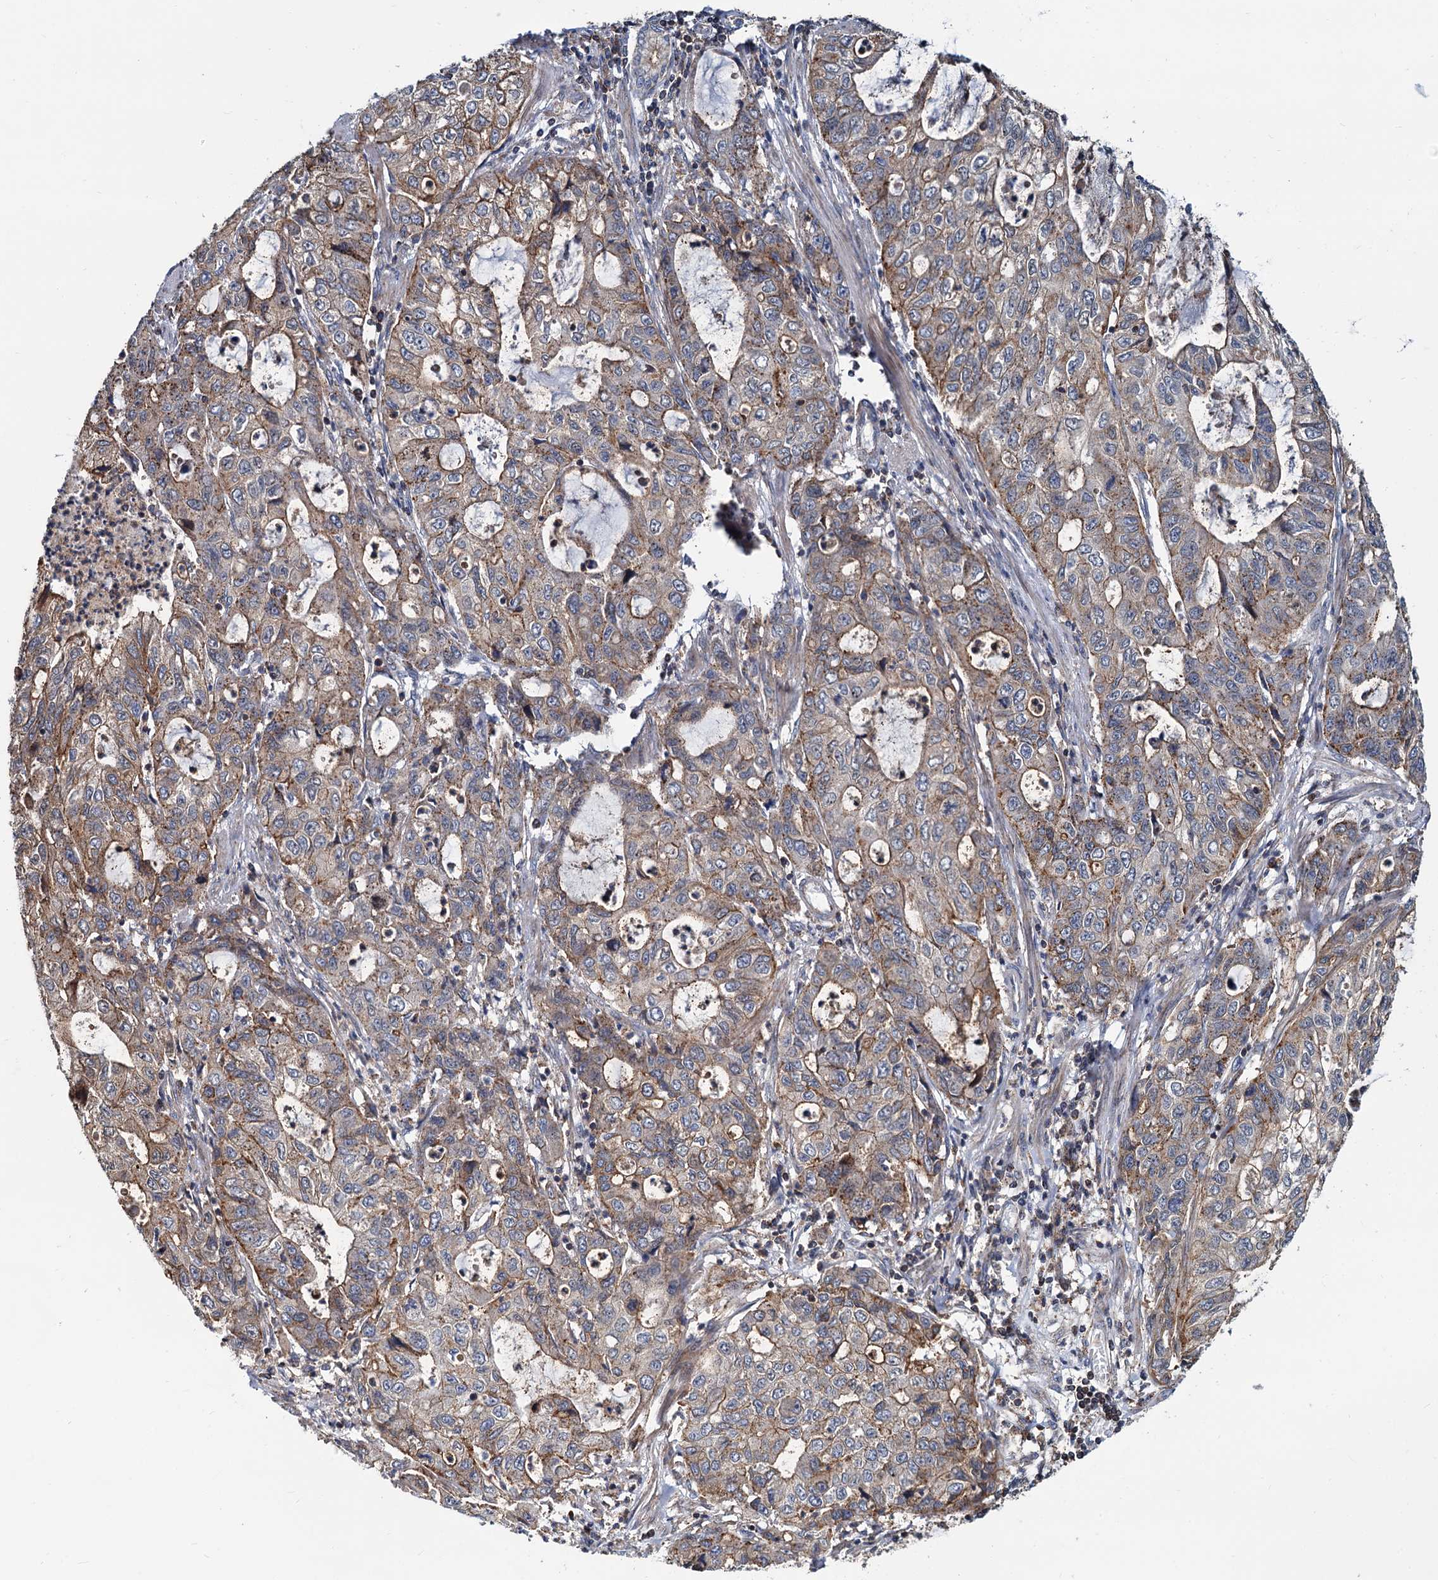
{"staining": {"intensity": "moderate", "quantity": "25%-75%", "location": "cytoplasmic/membranous"}, "tissue": "stomach cancer", "cell_type": "Tumor cells", "image_type": "cancer", "snomed": [{"axis": "morphology", "description": "Adenocarcinoma, NOS"}, {"axis": "topography", "description": "Stomach, upper"}], "caption": "Stomach cancer (adenocarcinoma) stained with DAB (3,3'-diaminobenzidine) immunohistochemistry (IHC) exhibits medium levels of moderate cytoplasmic/membranous staining in approximately 25%-75% of tumor cells.", "gene": "PSEN1", "patient": {"sex": "female", "age": 52}}